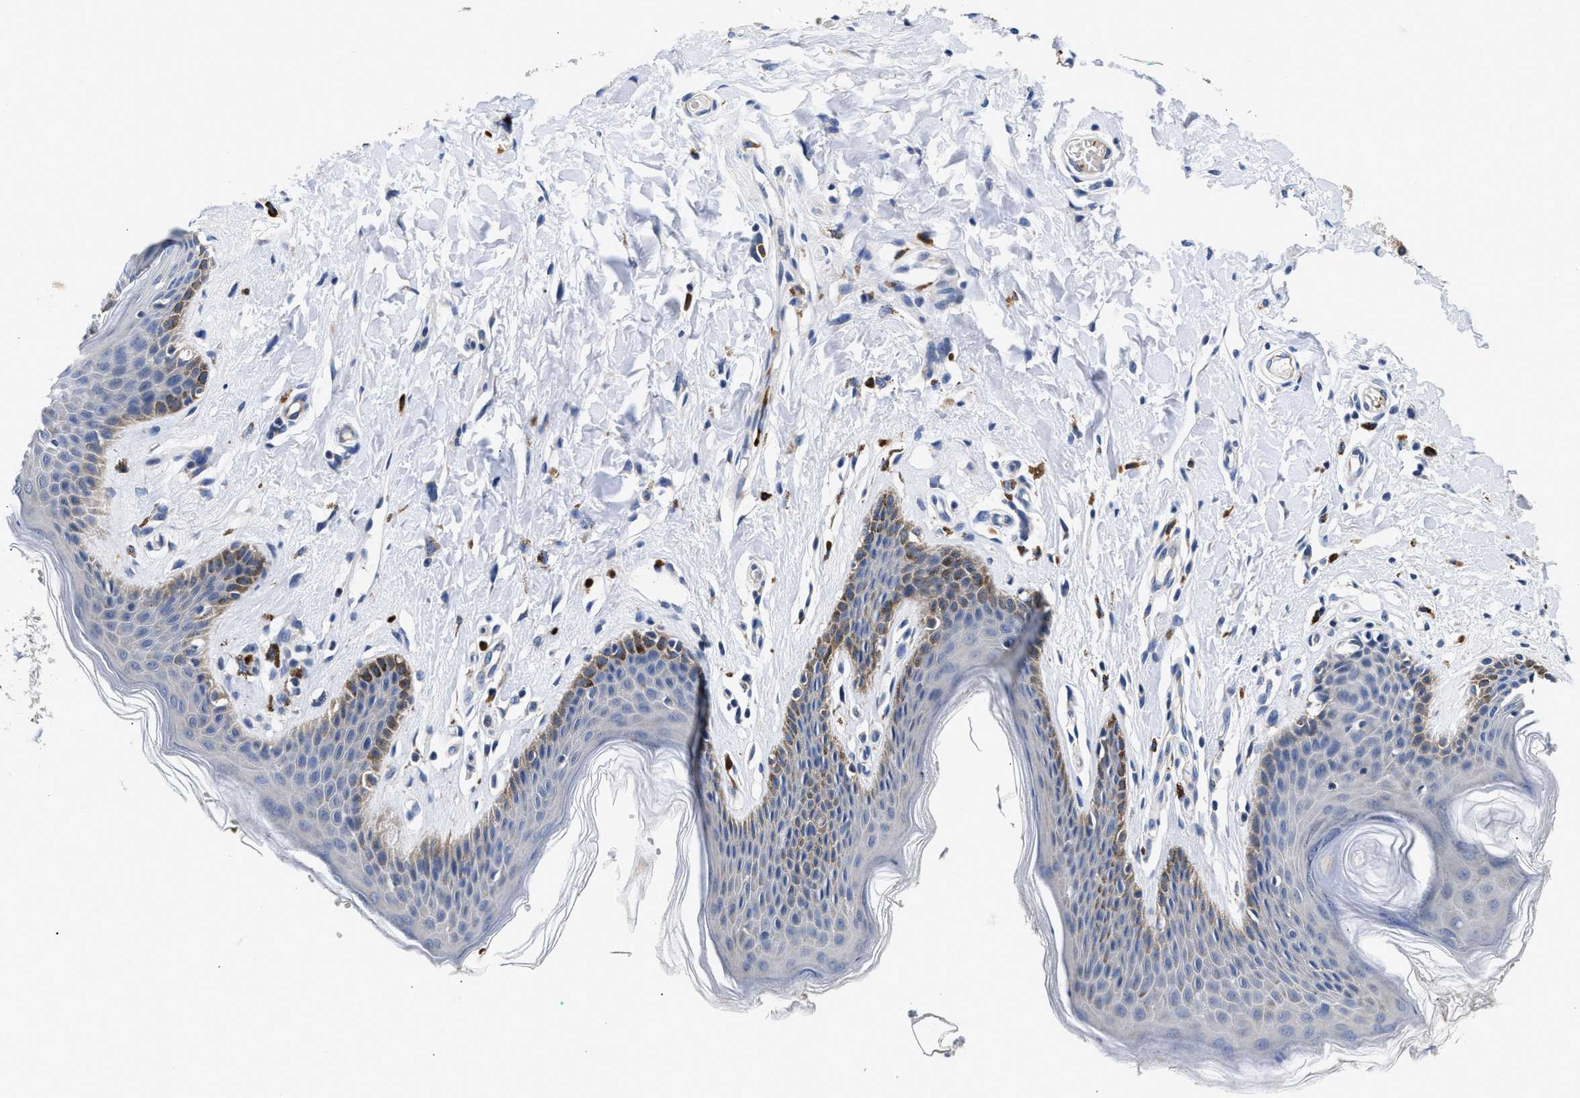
{"staining": {"intensity": "moderate", "quantity": "<25%", "location": "cytoplasmic/membranous"}, "tissue": "skin", "cell_type": "Epidermal cells", "image_type": "normal", "snomed": [{"axis": "morphology", "description": "Normal tissue, NOS"}, {"axis": "topography", "description": "Vulva"}], "caption": "Immunohistochemistry (IHC) image of unremarkable skin: human skin stained using immunohistochemistry exhibits low levels of moderate protein expression localized specifically in the cytoplasmic/membranous of epidermal cells, appearing as a cytoplasmic/membranous brown color.", "gene": "RINT1", "patient": {"sex": "female", "age": 66}}